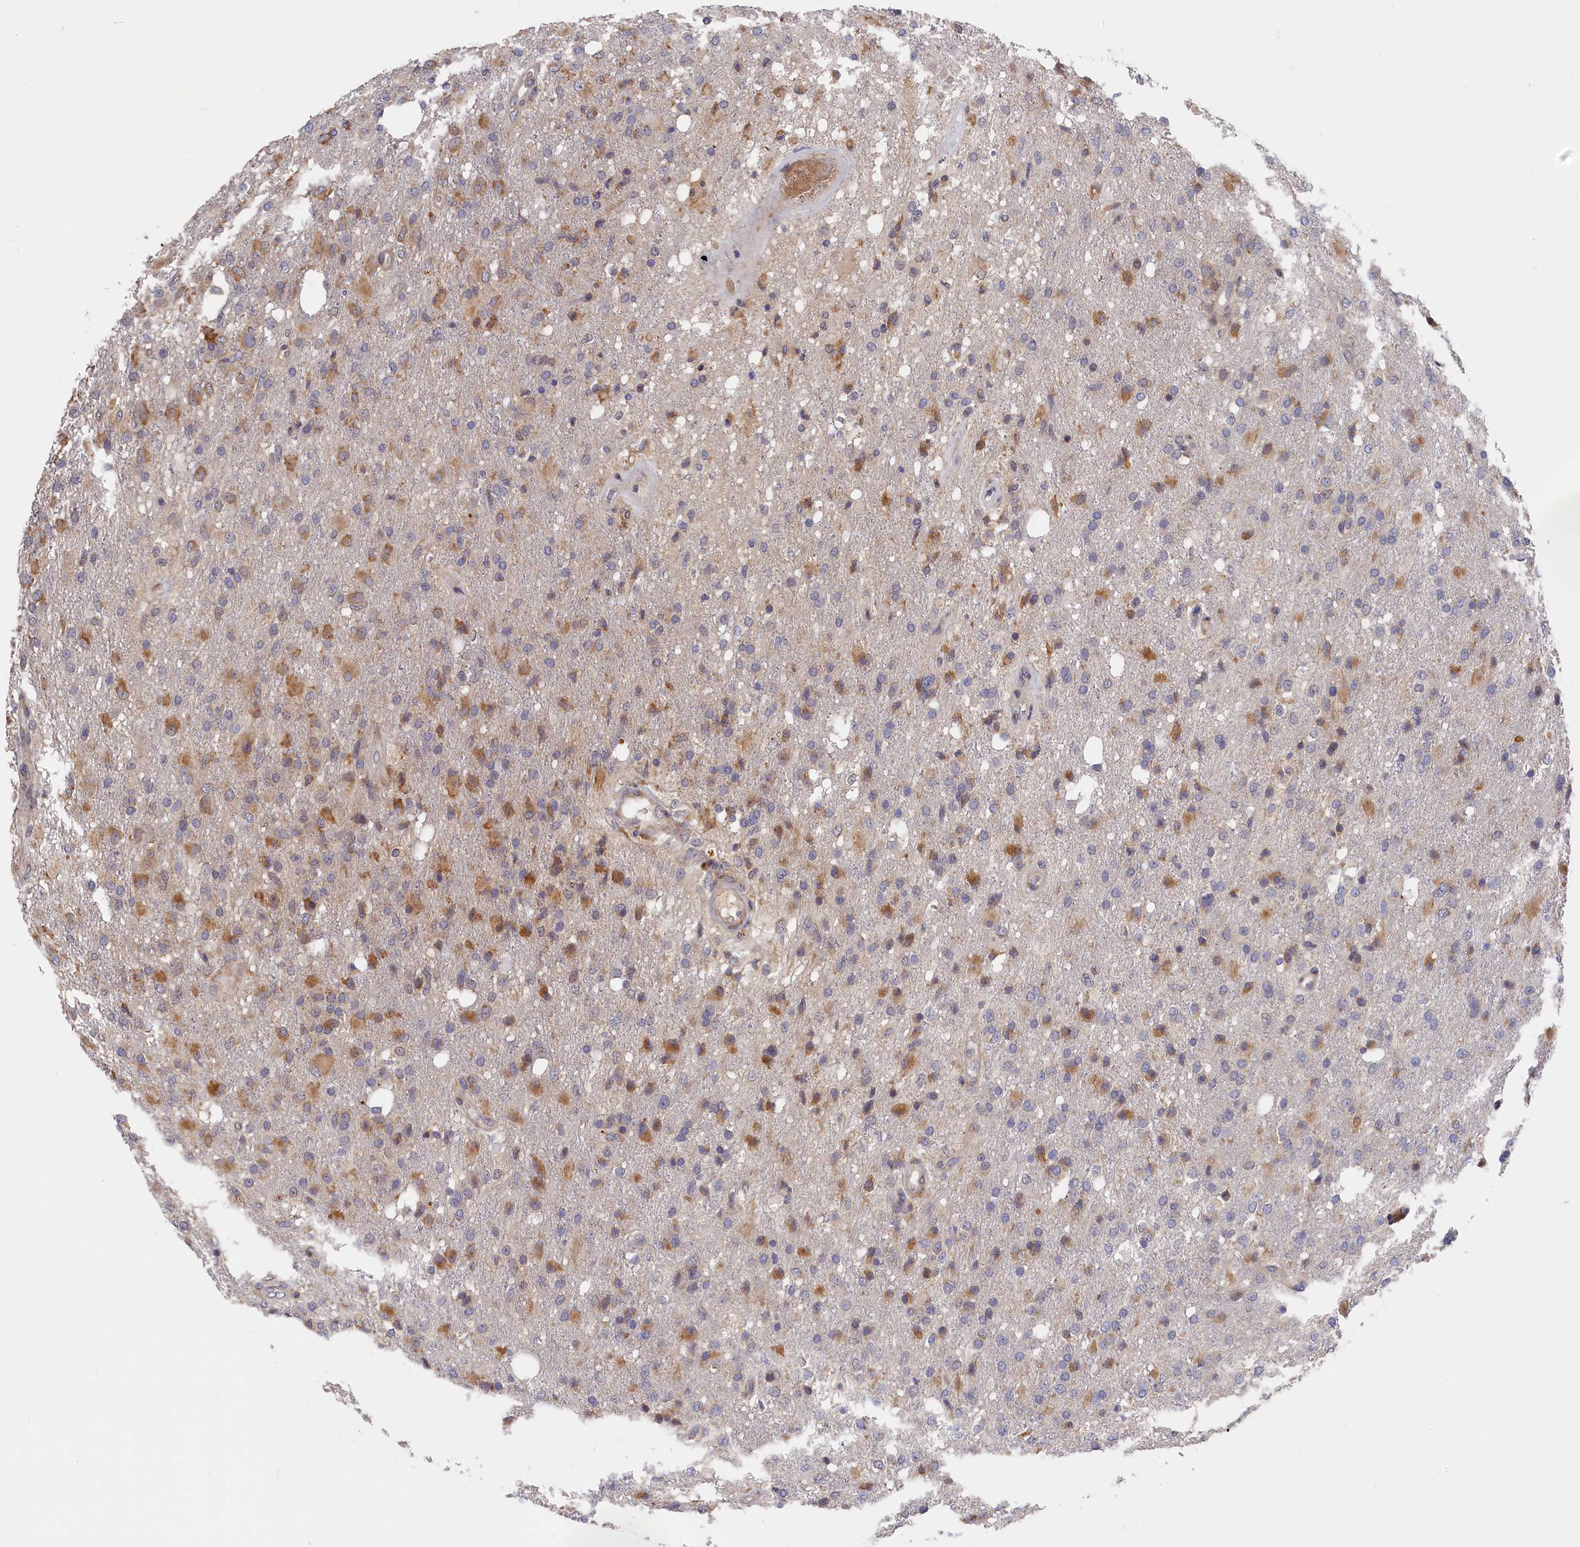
{"staining": {"intensity": "moderate", "quantity": "<25%", "location": "cytoplasmic/membranous"}, "tissue": "glioma", "cell_type": "Tumor cells", "image_type": "cancer", "snomed": [{"axis": "morphology", "description": "Glioma, malignant, High grade"}, {"axis": "topography", "description": "Brain"}], "caption": "Immunohistochemistry (IHC) micrograph of neoplastic tissue: glioma stained using IHC reveals low levels of moderate protein expression localized specifically in the cytoplasmic/membranous of tumor cells, appearing as a cytoplasmic/membranous brown color.", "gene": "CYB5D2", "patient": {"sex": "female", "age": 74}}